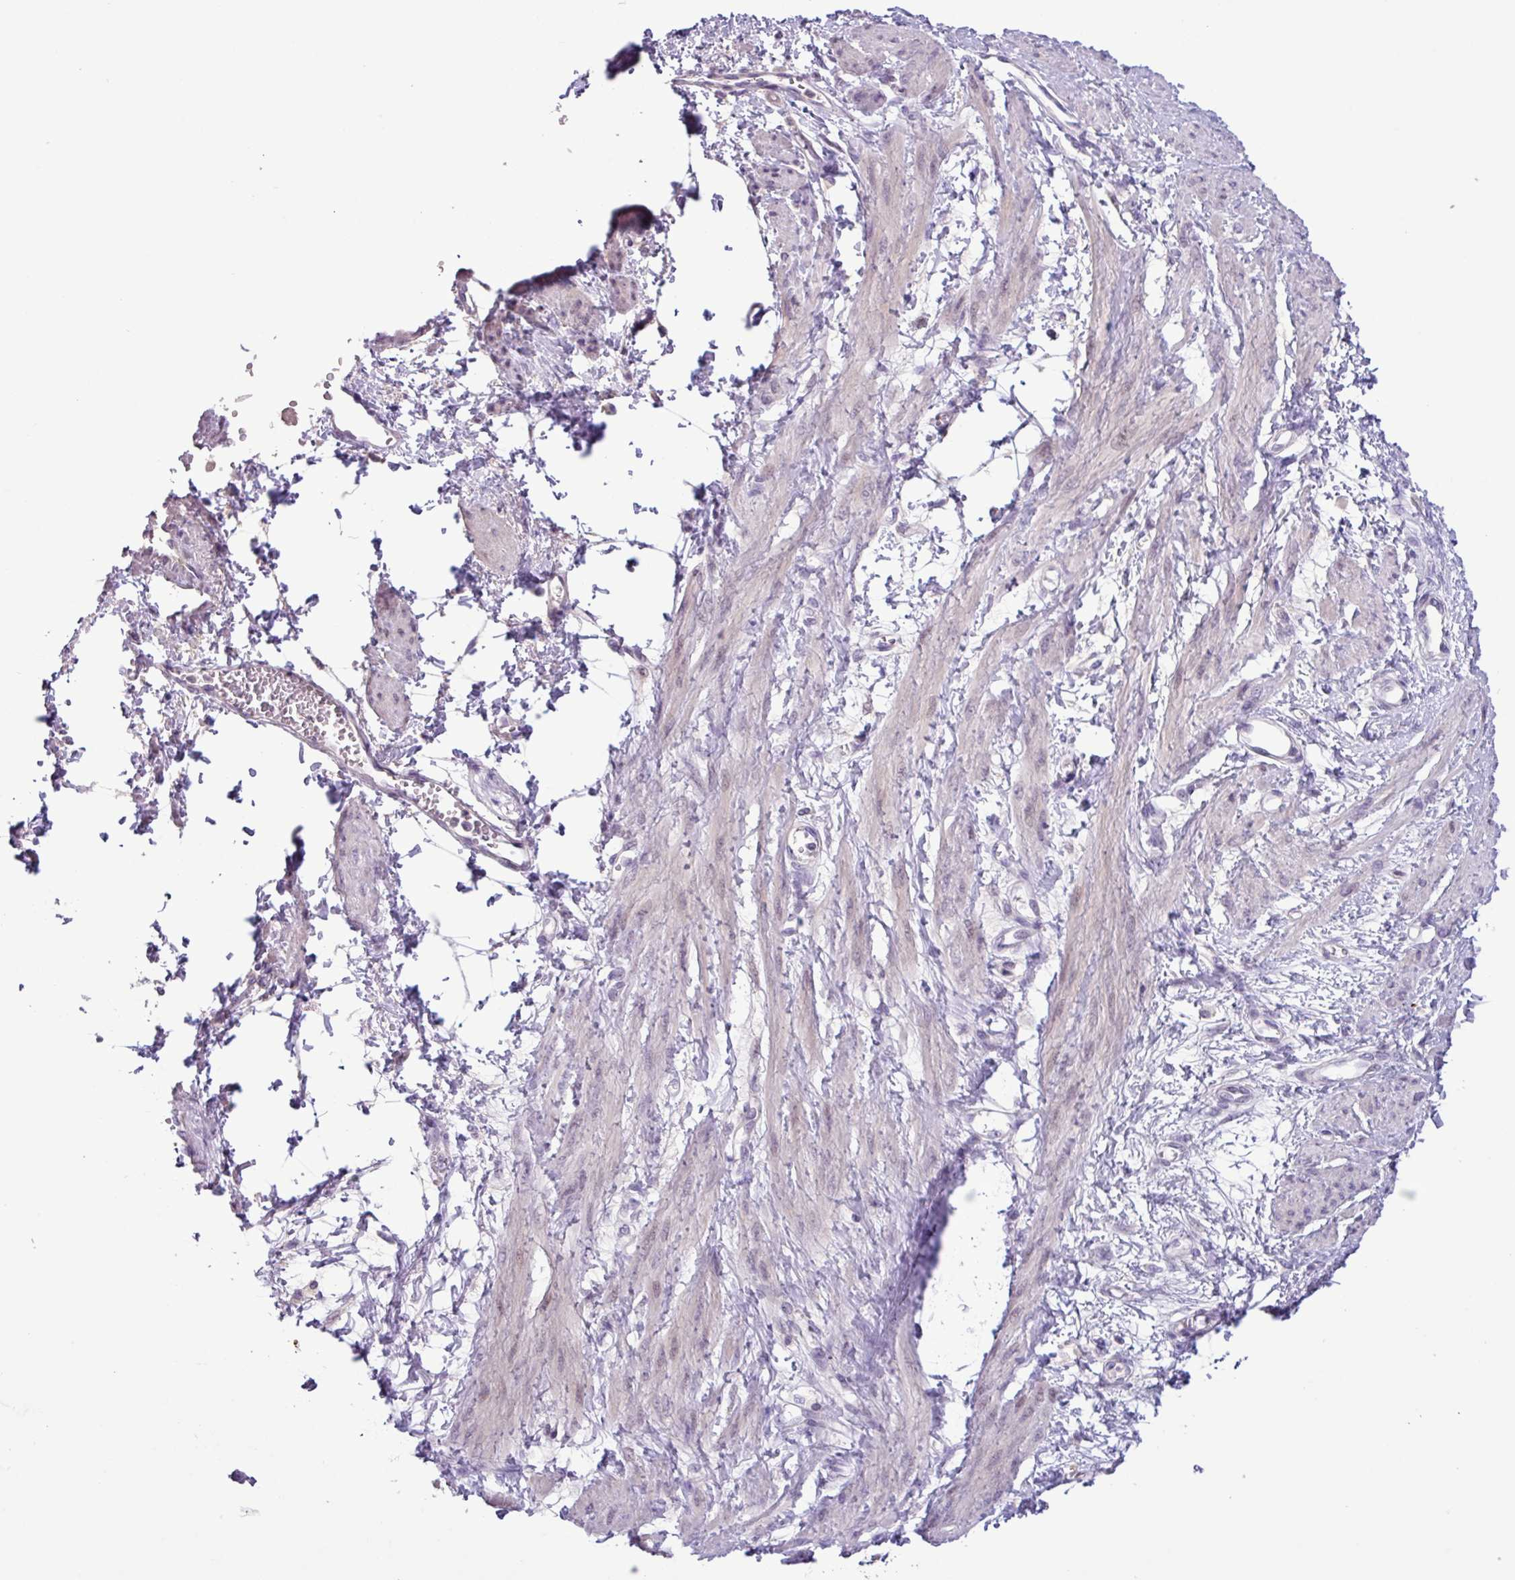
{"staining": {"intensity": "negative", "quantity": "none", "location": "none"}, "tissue": "smooth muscle", "cell_type": "Smooth muscle cells", "image_type": "normal", "snomed": [{"axis": "morphology", "description": "Normal tissue, NOS"}, {"axis": "topography", "description": "Smooth muscle"}, {"axis": "topography", "description": "Uterus"}], "caption": "Immunohistochemical staining of normal smooth muscle reveals no significant expression in smooth muscle cells. (DAB immunohistochemistry (IHC) visualized using brightfield microscopy, high magnification).", "gene": "PNLDC1", "patient": {"sex": "female", "age": 39}}